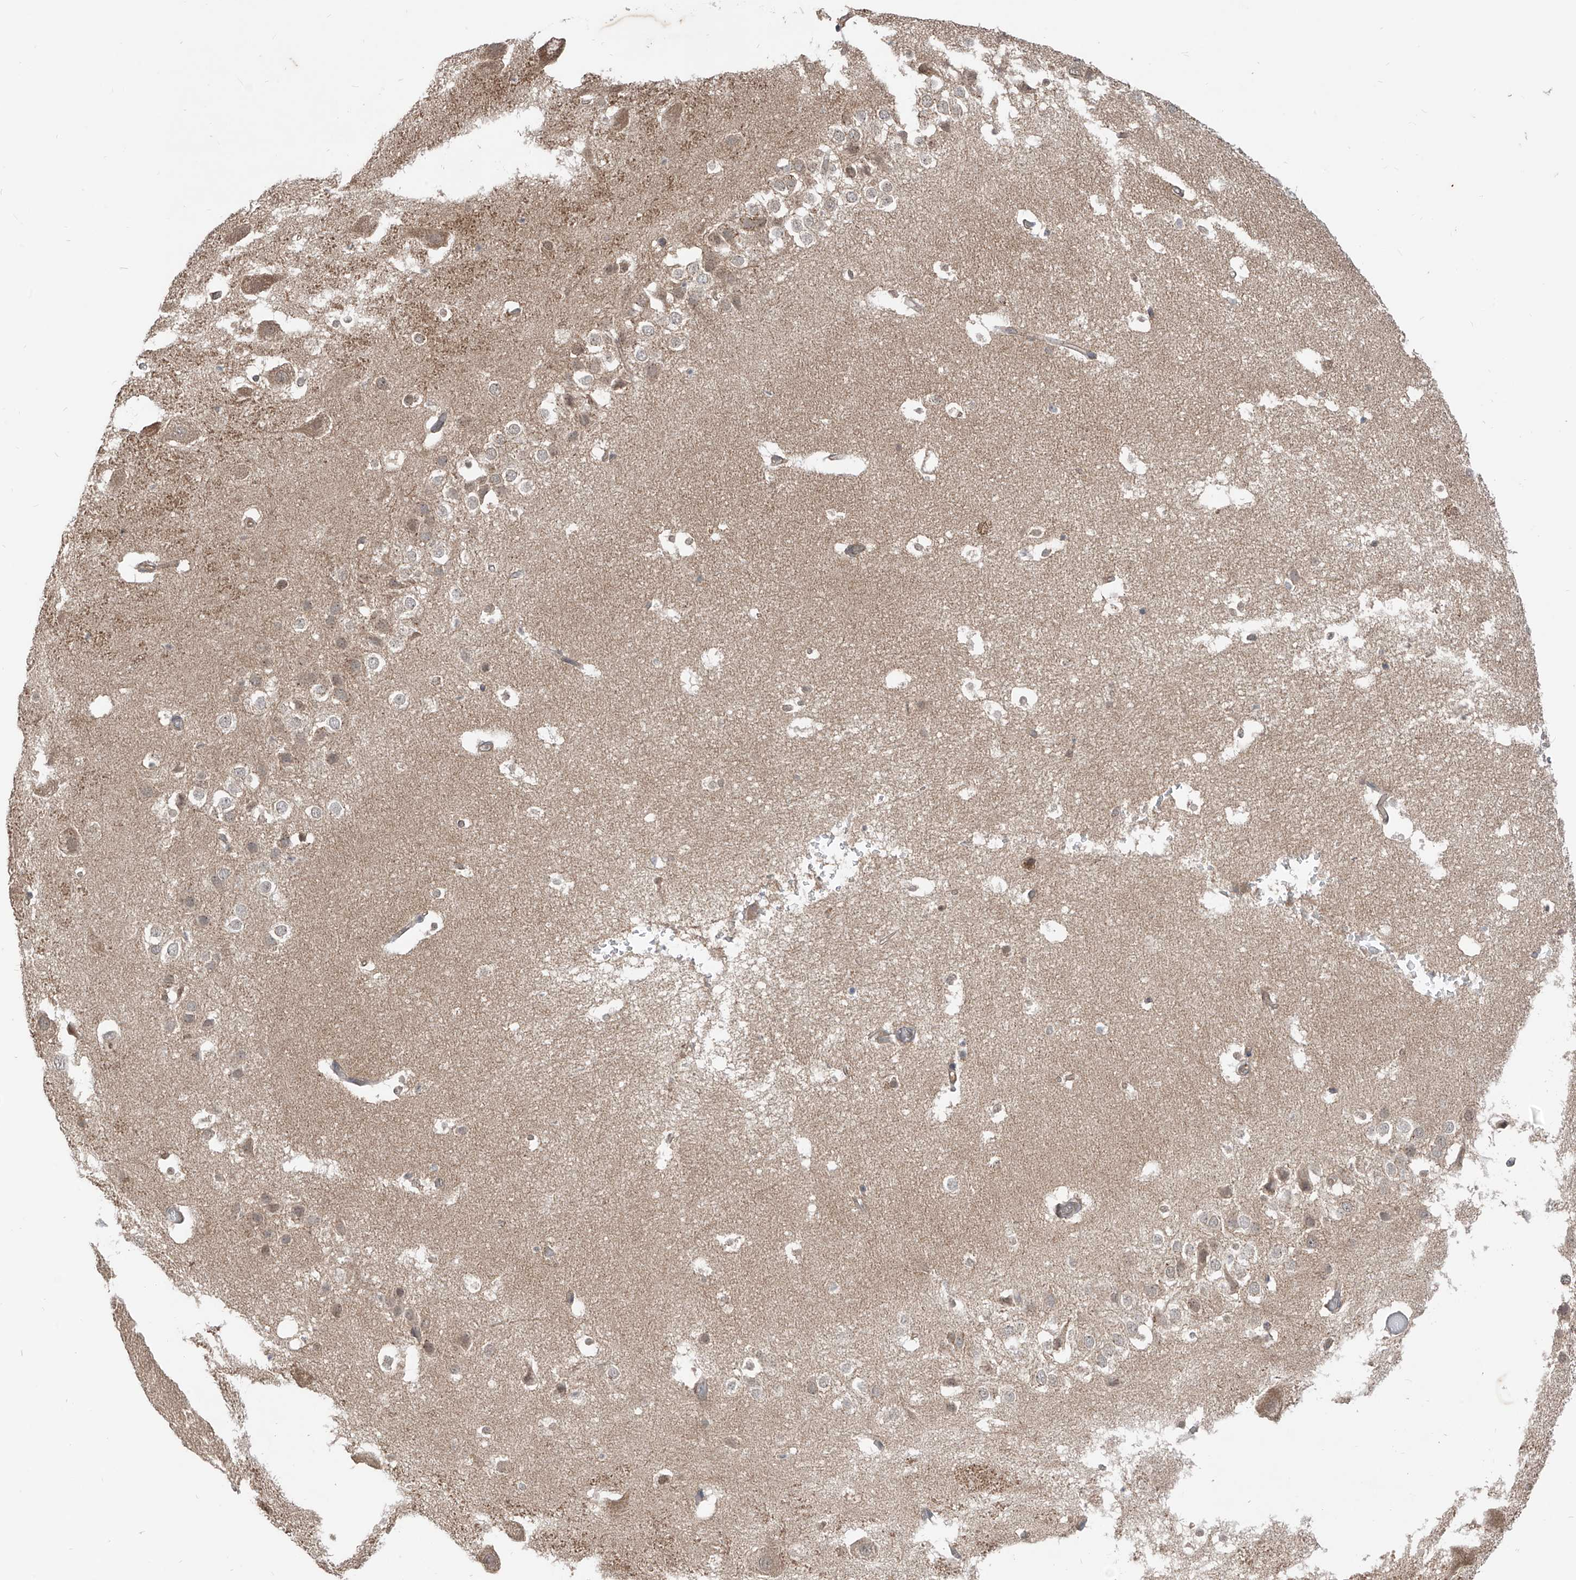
{"staining": {"intensity": "moderate", "quantity": "<25%", "location": "cytoplasmic/membranous,nuclear"}, "tissue": "hippocampus", "cell_type": "Glial cells", "image_type": "normal", "snomed": [{"axis": "morphology", "description": "Normal tissue, NOS"}, {"axis": "topography", "description": "Hippocampus"}], "caption": "IHC of benign hippocampus displays low levels of moderate cytoplasmic/membranous,nuclear expression in about <25% of glial cells.", "gene": "MTUS2", "patient": {"sex": "female", "age": 52}}